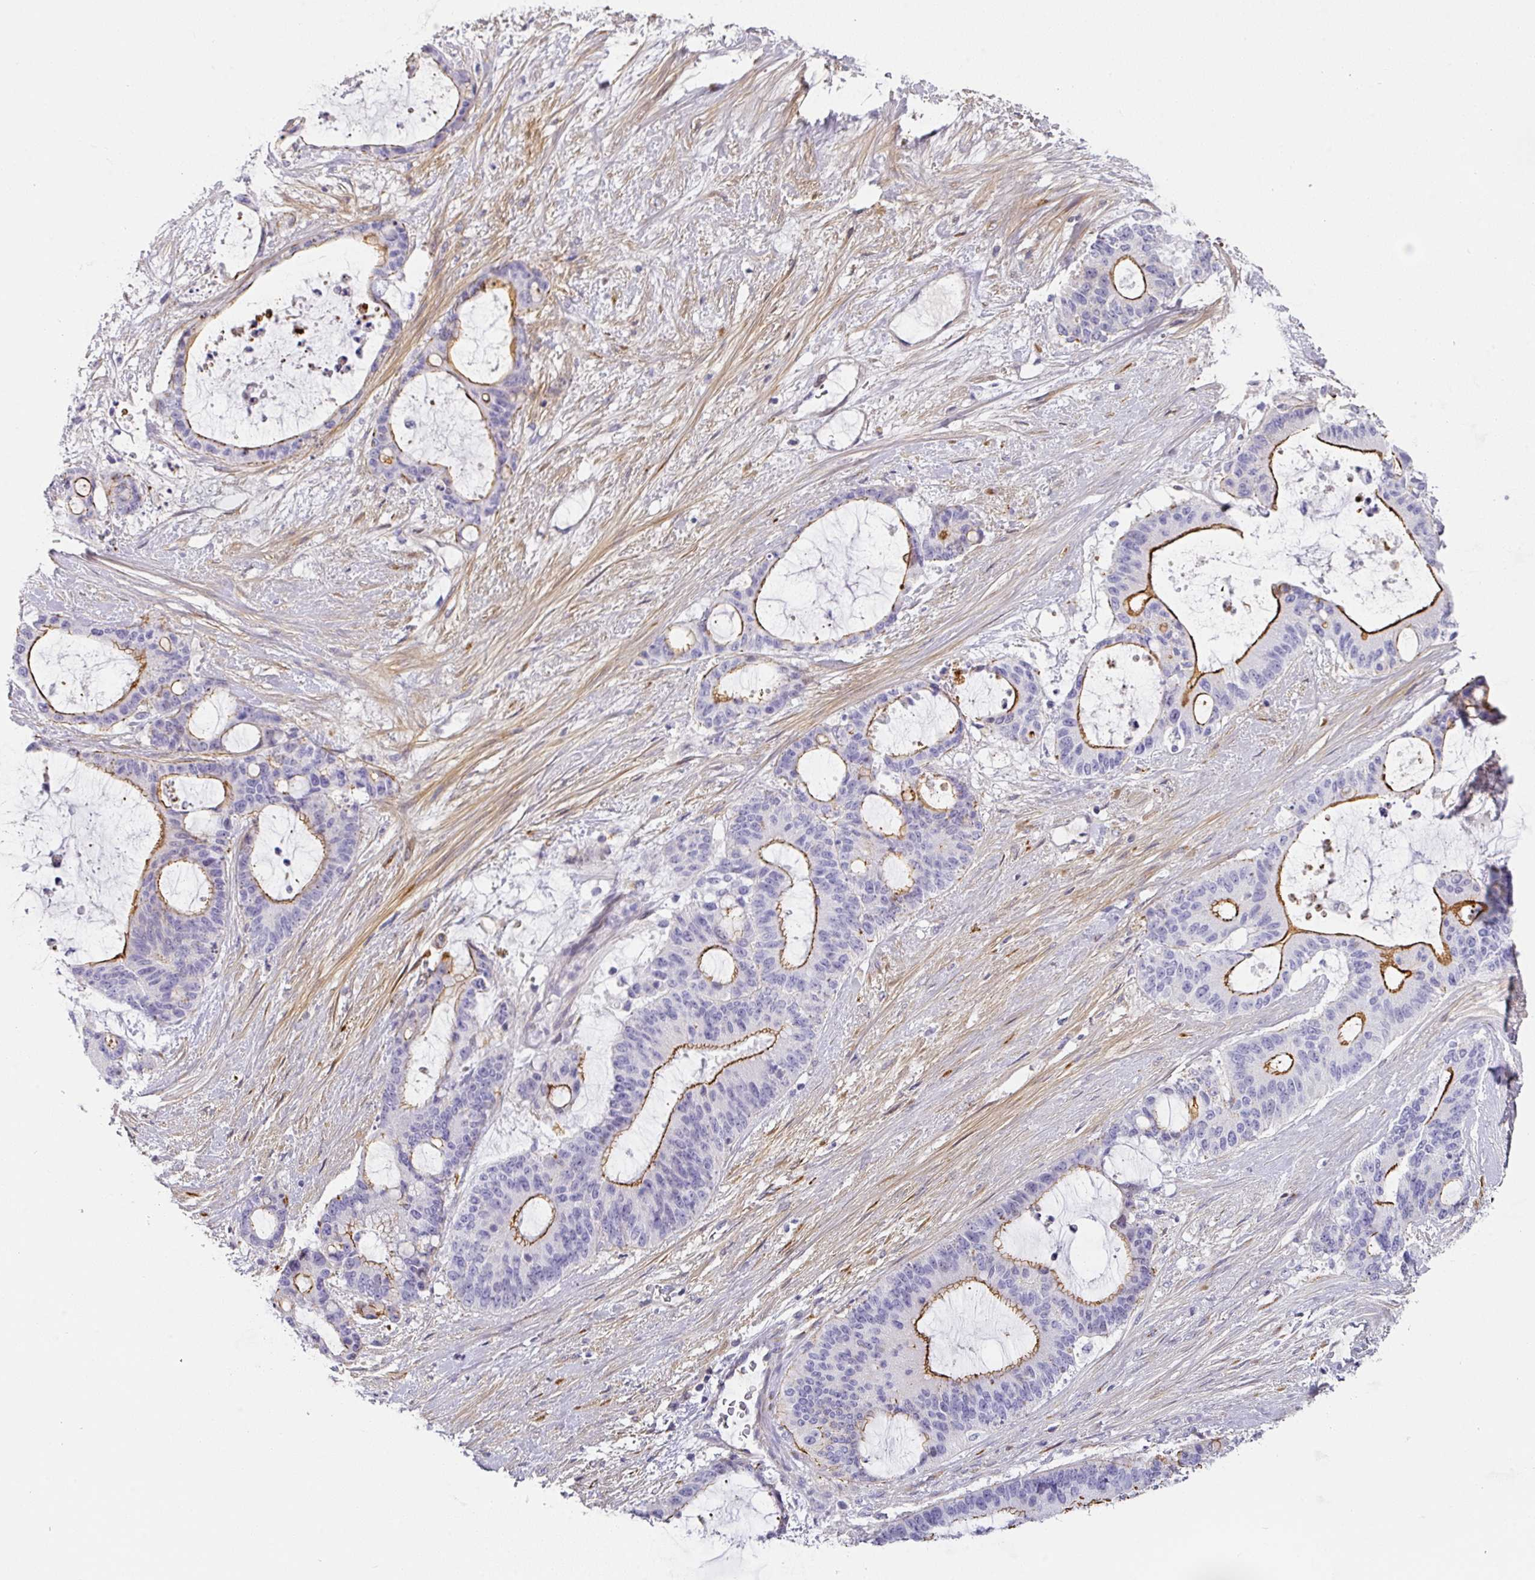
{"staining": {"intensity": "strong", "quantity": "25%-75%", "location": "cytoplasmic/membranous"}, "tissue": "liver cancer", "cell_type": "Tumor cells", "image_type": "cancer", "snomed": [{"axis": "morphology", "description": "Normal tissue, NOS"}, {"axis": "morphology", "description": "Cholangiocarcinoma"}, {"axis": "topography", "description": "Liver"}, {"axis": "topography", "description": "Peripheral nerve tissue"}], "caption": "Approximately 25%-75% of tumor cells in human liver cancer show strong cytoplasmic/membranous protein staining as visualized by brown immunohistochemical staining.", "gene": "ANKRD29", "patient": {"sex": "female", "age": 73}}